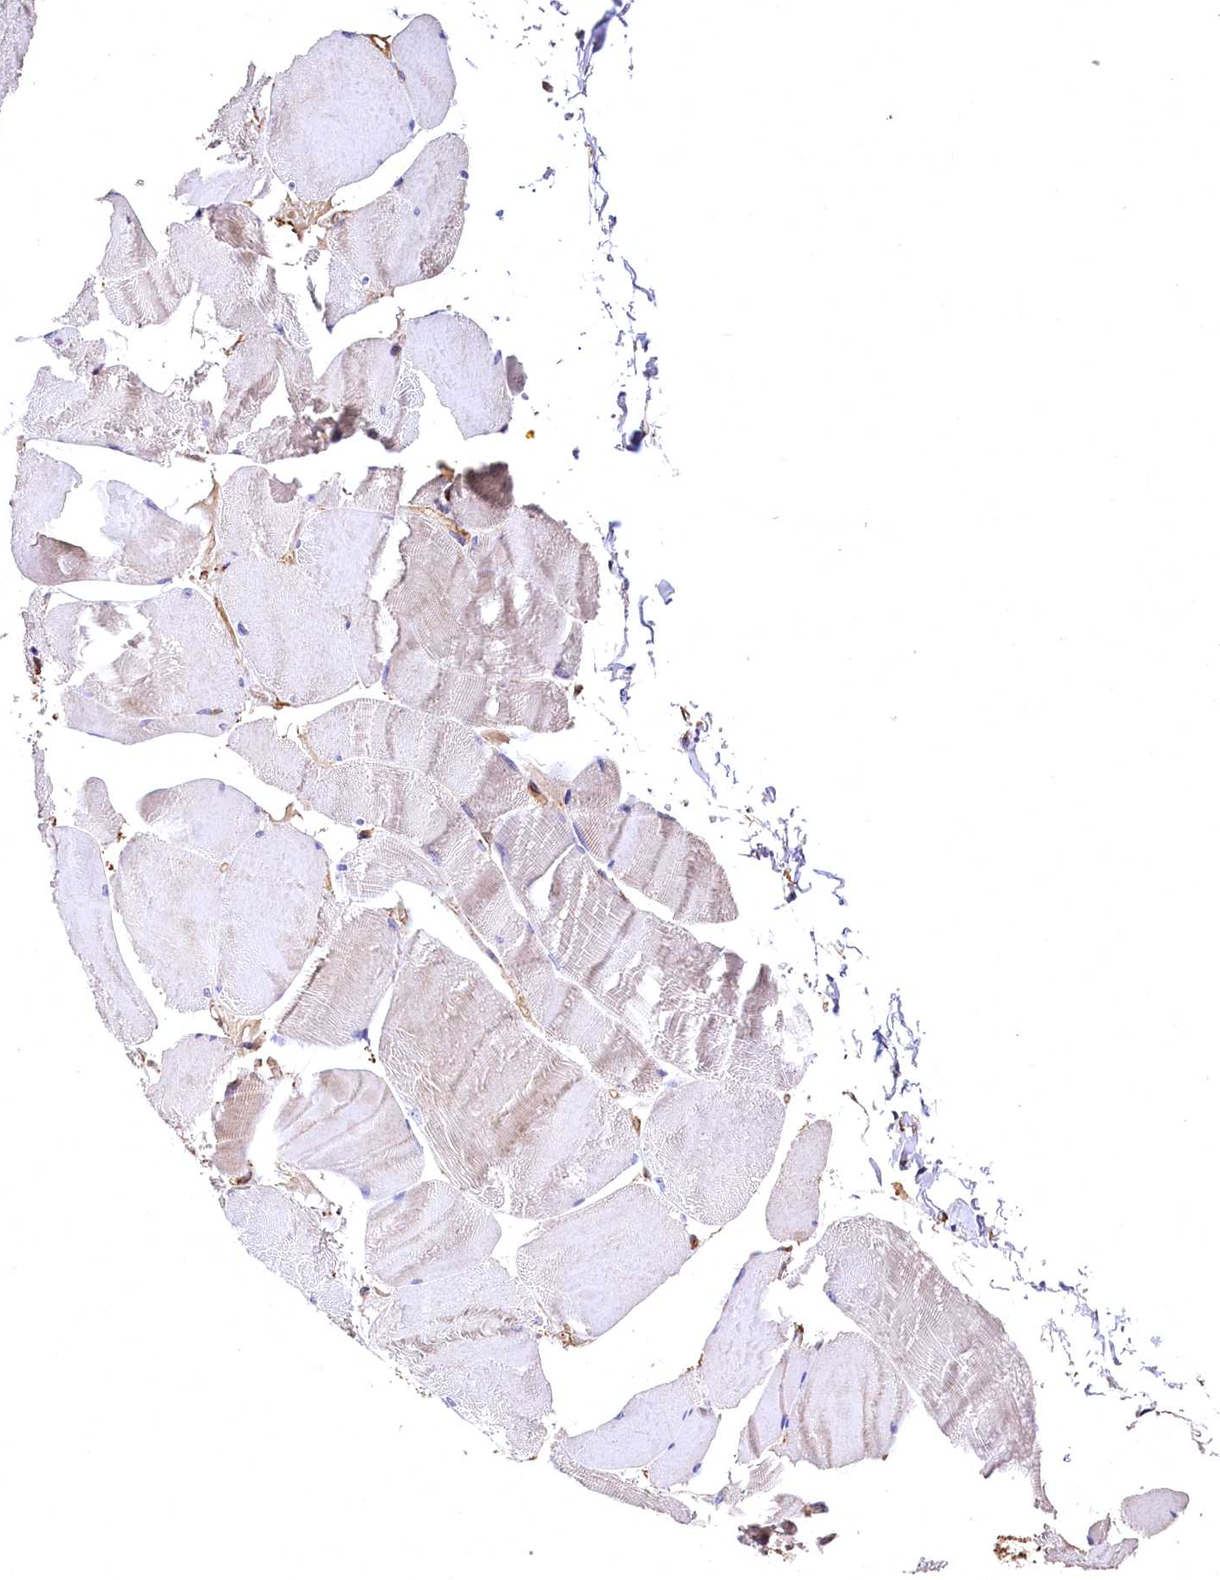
{"staining": {"intensity": "weak", "quantity": "25%-75%", "location": "cytoplasmic/membranous"}, "tissue": "skeletal muscle", "cell_type": "Myocytes", "image_type": "normal", "snomed": [{"axis": "morphology", "description": "Normal tissue, NOS"}, {"axis": "morphology", "description": "Basal cell carcinoma"}, {"axis": "topography", "description": "Skeletal muscle"}], "caption": "Immunohistochemical staining of normal human skeletal muscle displays 25%-75% levels of weak cytoplasmic/membranous protein positivity in about 25%-75% of myocytes.", "gene": "RARS2", "patient": {"sex": "female", "age": 64}}